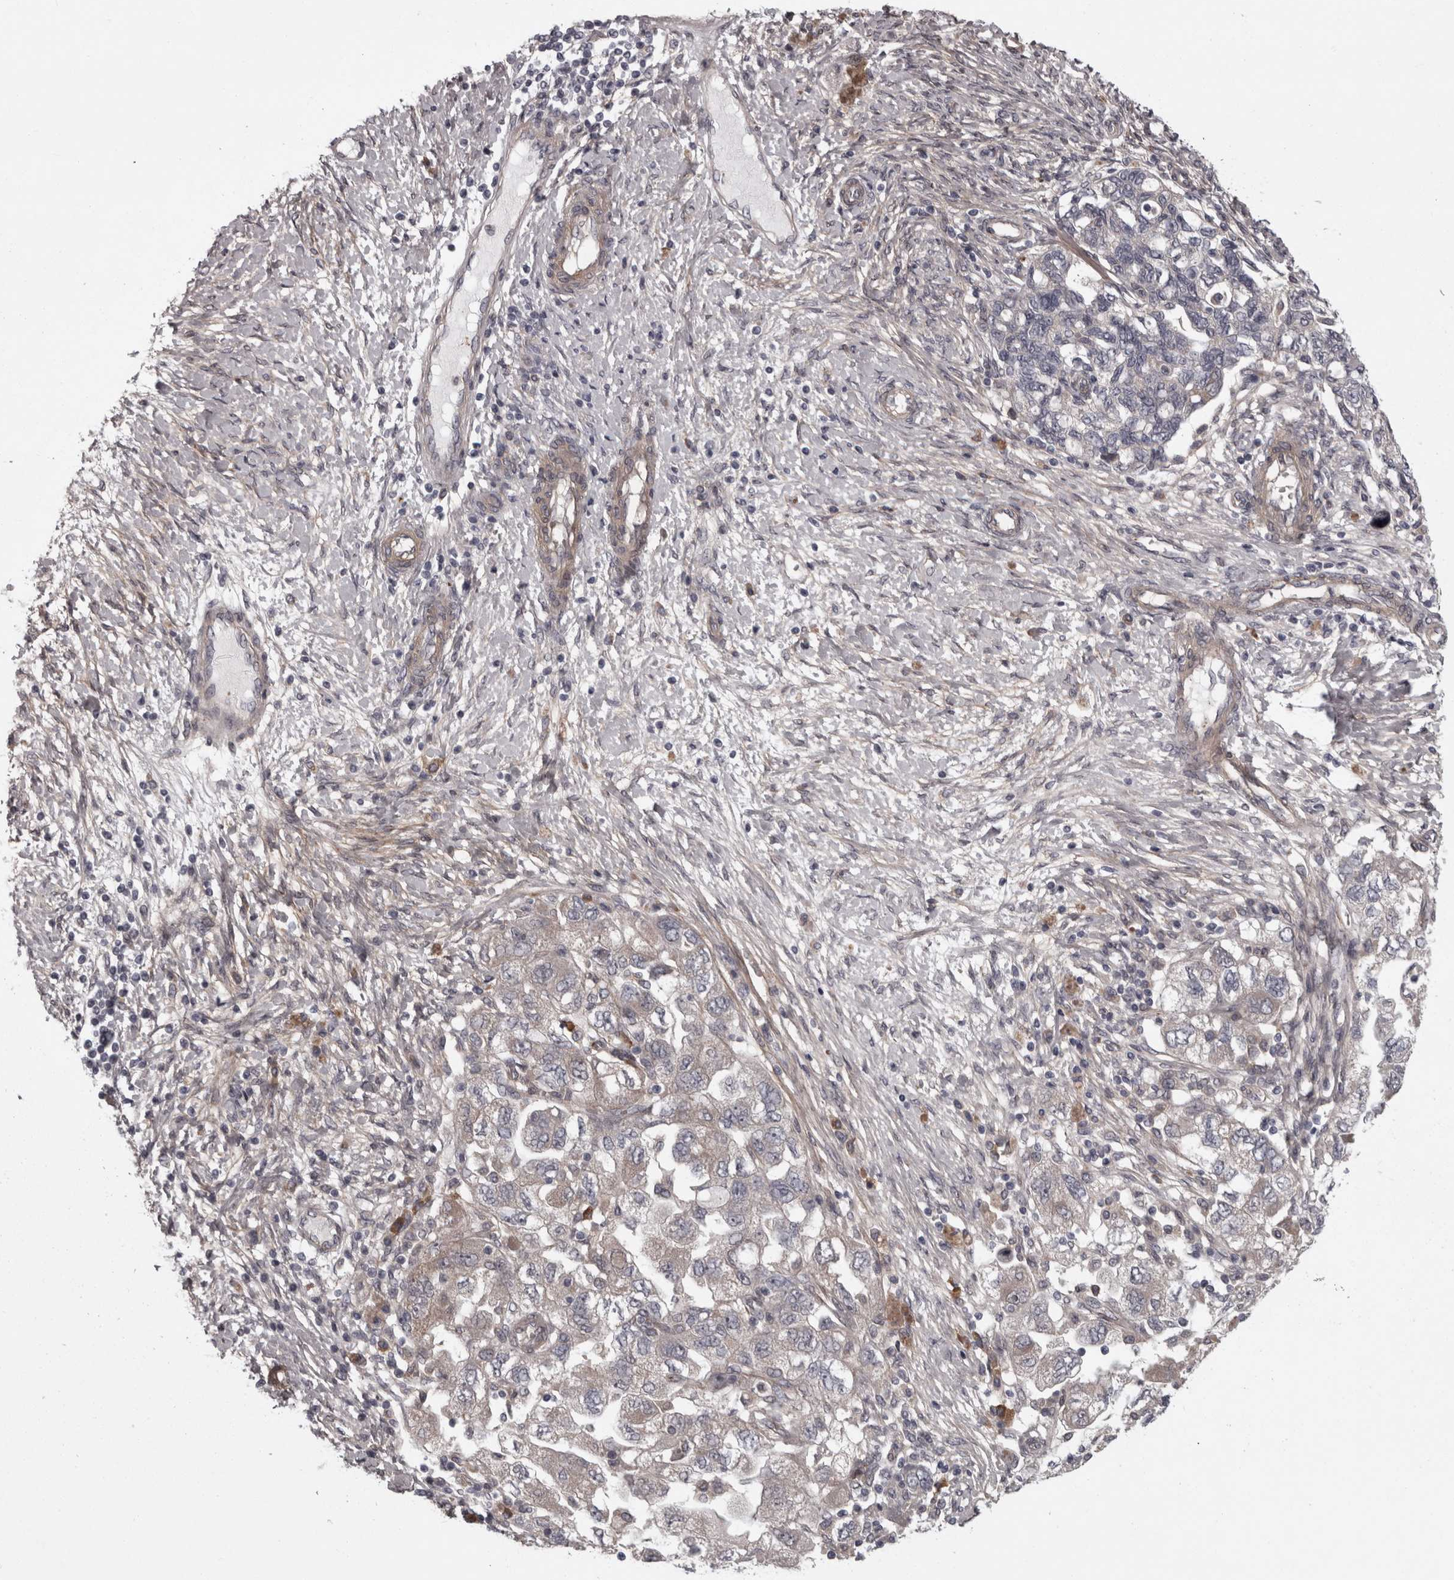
{"staining": {"intensity": "weak", "quantity": ">75%", "location": "cytoplasmic/membranous"}, "tissue": "ovarian cancer", "cell_type": "Tumor cells", "image_type": "cancer", "snomed": [{"axis": "morphology", "description": "Carcinoma, NOS"}, {"axis": "morphology", "description": "Cystadenocarcinoma, serous, NOS"}, {"axis": "topography", "description": "Ovary"}], "caption": "Immunohistochemistry (IHC) (DAB (3,3'-diaminobenzidine)) staining of ovarian cancer (carcinoma) exhibits weak cytoplasmic/membranous protein expression in approximately >75% of tumor cells.", "gene": "RSU1", "patient": {"sex": "female", "age": 69}}